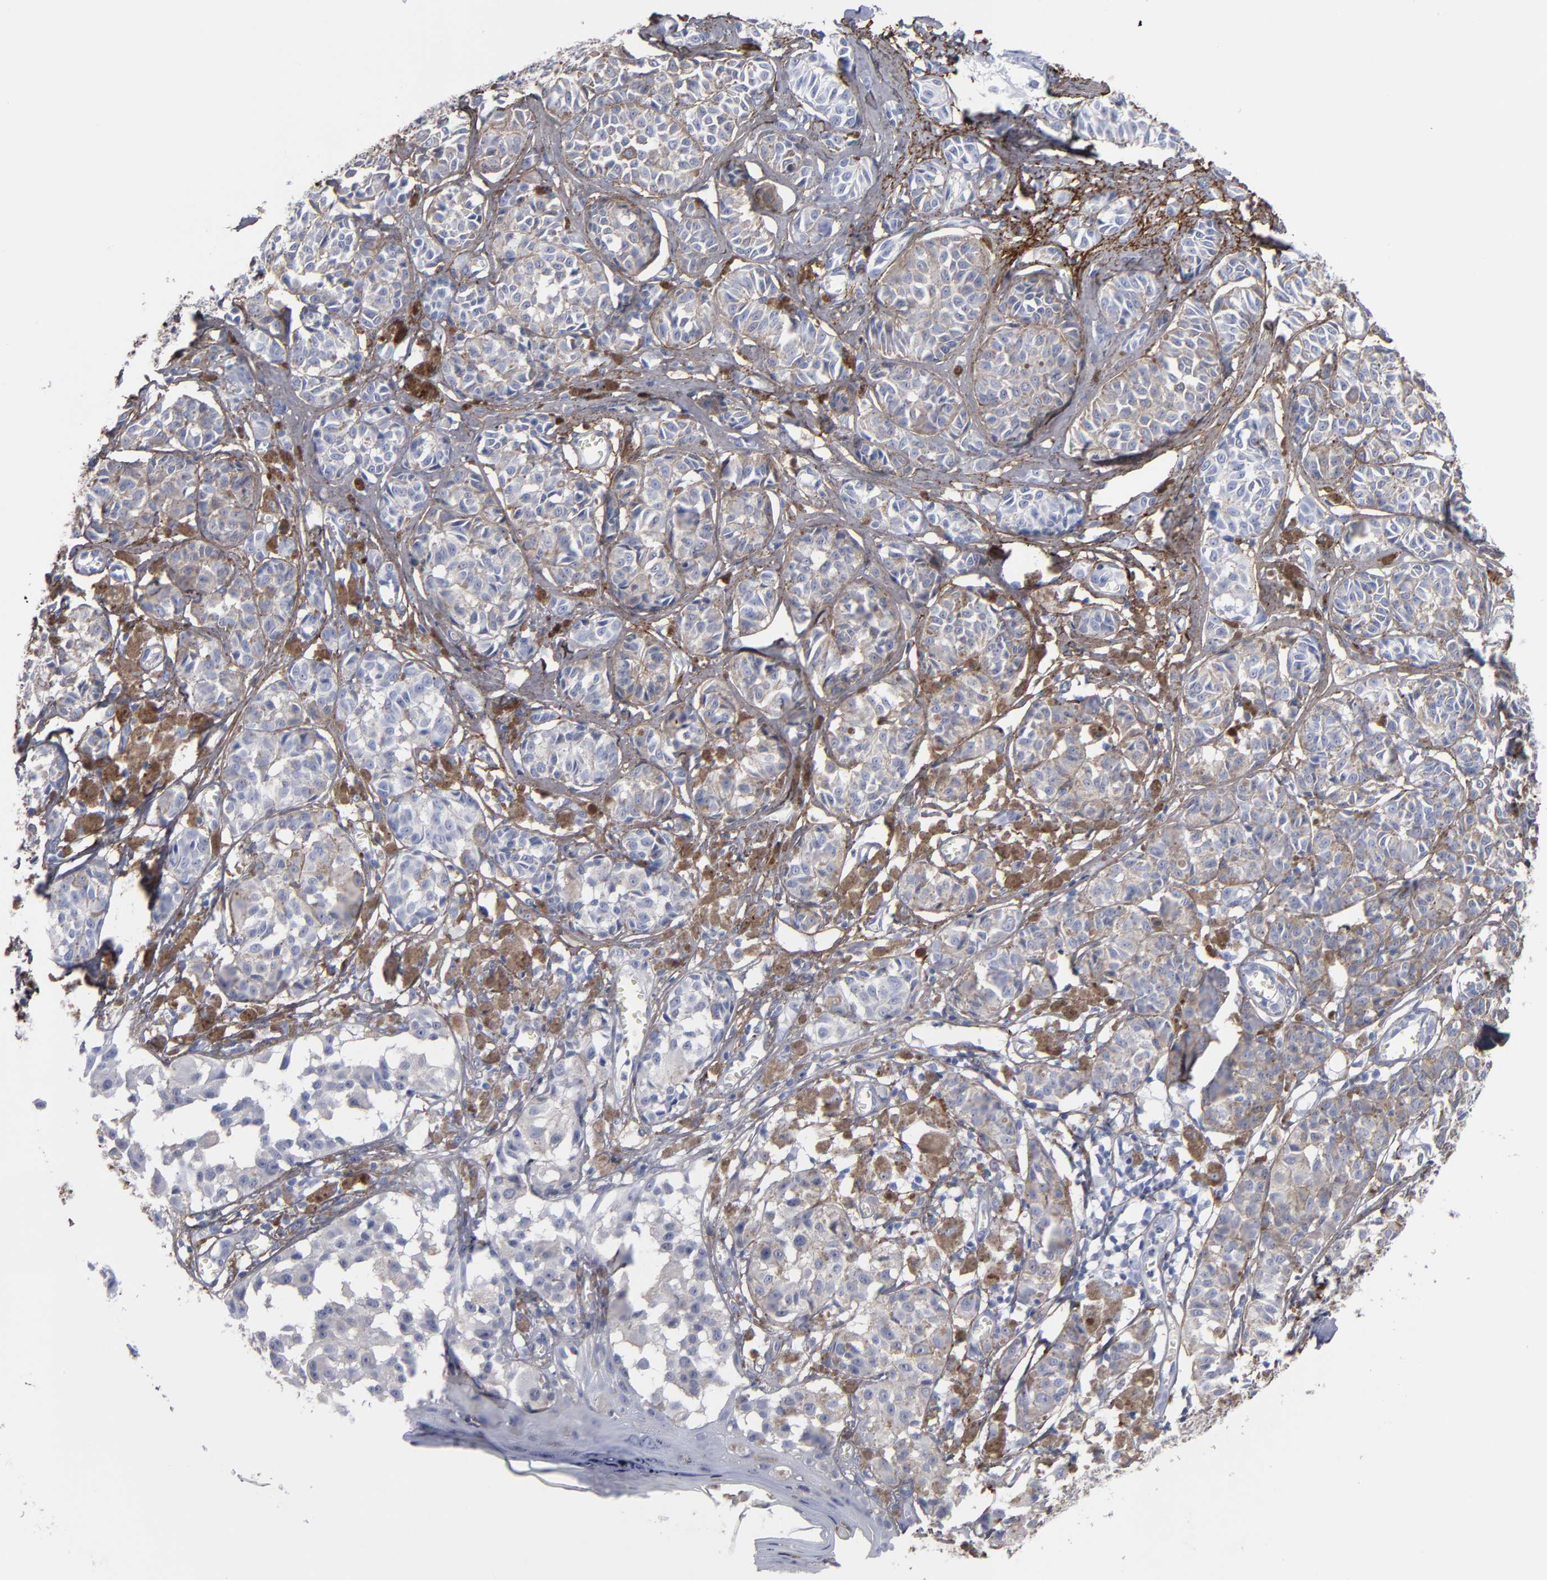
{"staining": {"intensity": "negative", "quantity": "none", "location": "none"}, "tissue": "melanoma", "cell_type": "Tumor cells", "image_type": "cancer", "snomed": [{"axis": "morphology", "description": "Malignant melanoma, NOS"}, {"axis": "topography", "description": "Skin"}], "caption": "A high-resolution image shows immunohistochemistry staining of melanoma, which demonstrates no significant expression in tumor cells.", "gene": "EMILIN1", "patient": {"sex": "male", "age": 76}}